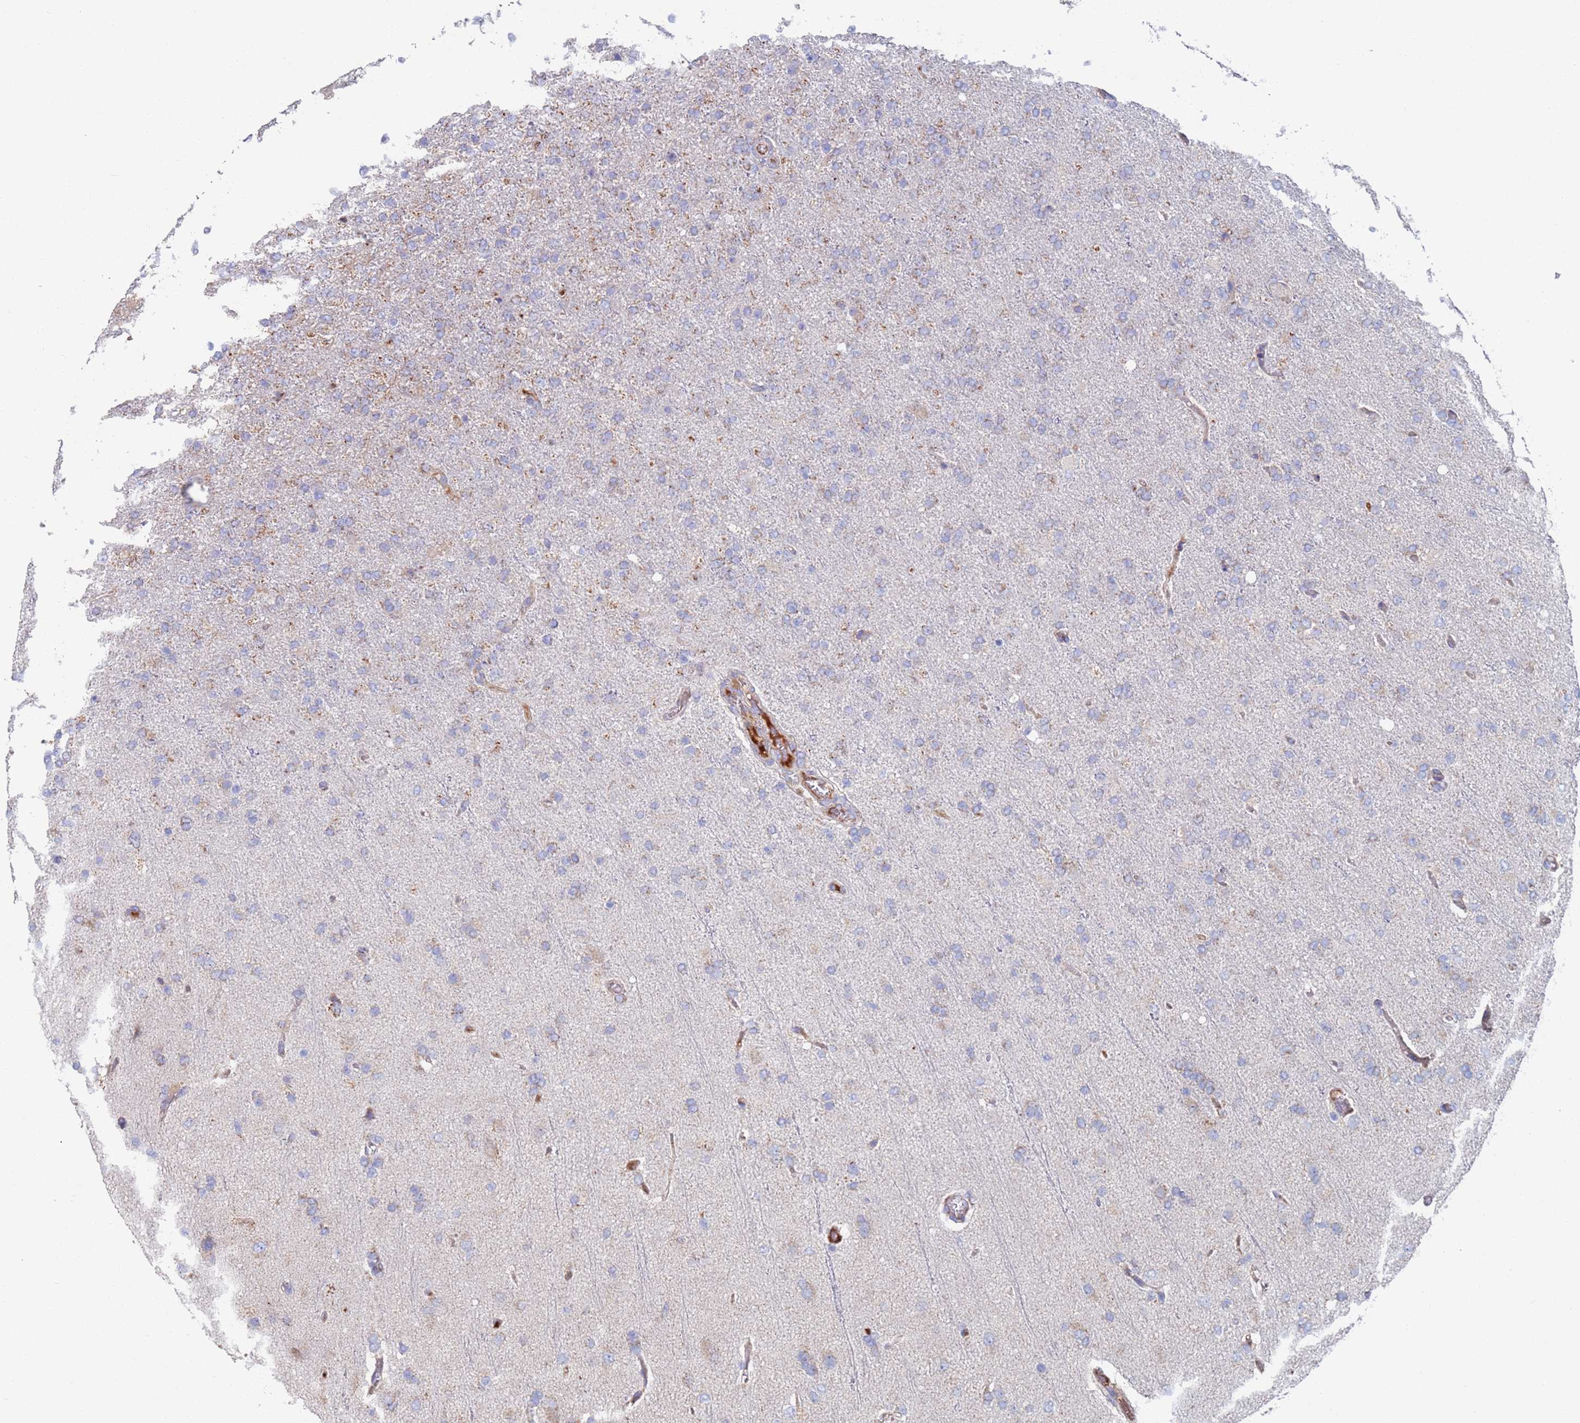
{"staining": {"intensity": "weak", "quantity": "<25%", "location": "cytoplasmic/membranous"}, "tissue": "glioma", "cell_type": "Tumor cells", "image_type": "cancer", "snomed": [{"axis": "morphology", "description": "Glioma, malignant, High grade"}, {"axis": "topography", "description": "Brain"}], "caption": "The immunohistochemistry (IHC) photomicrograph has no significant expression in tumor cells of malignant glioma (high-grade) tissue.", "gene": "MRPL22", "patient": {"sex": "female", "age": 74}}